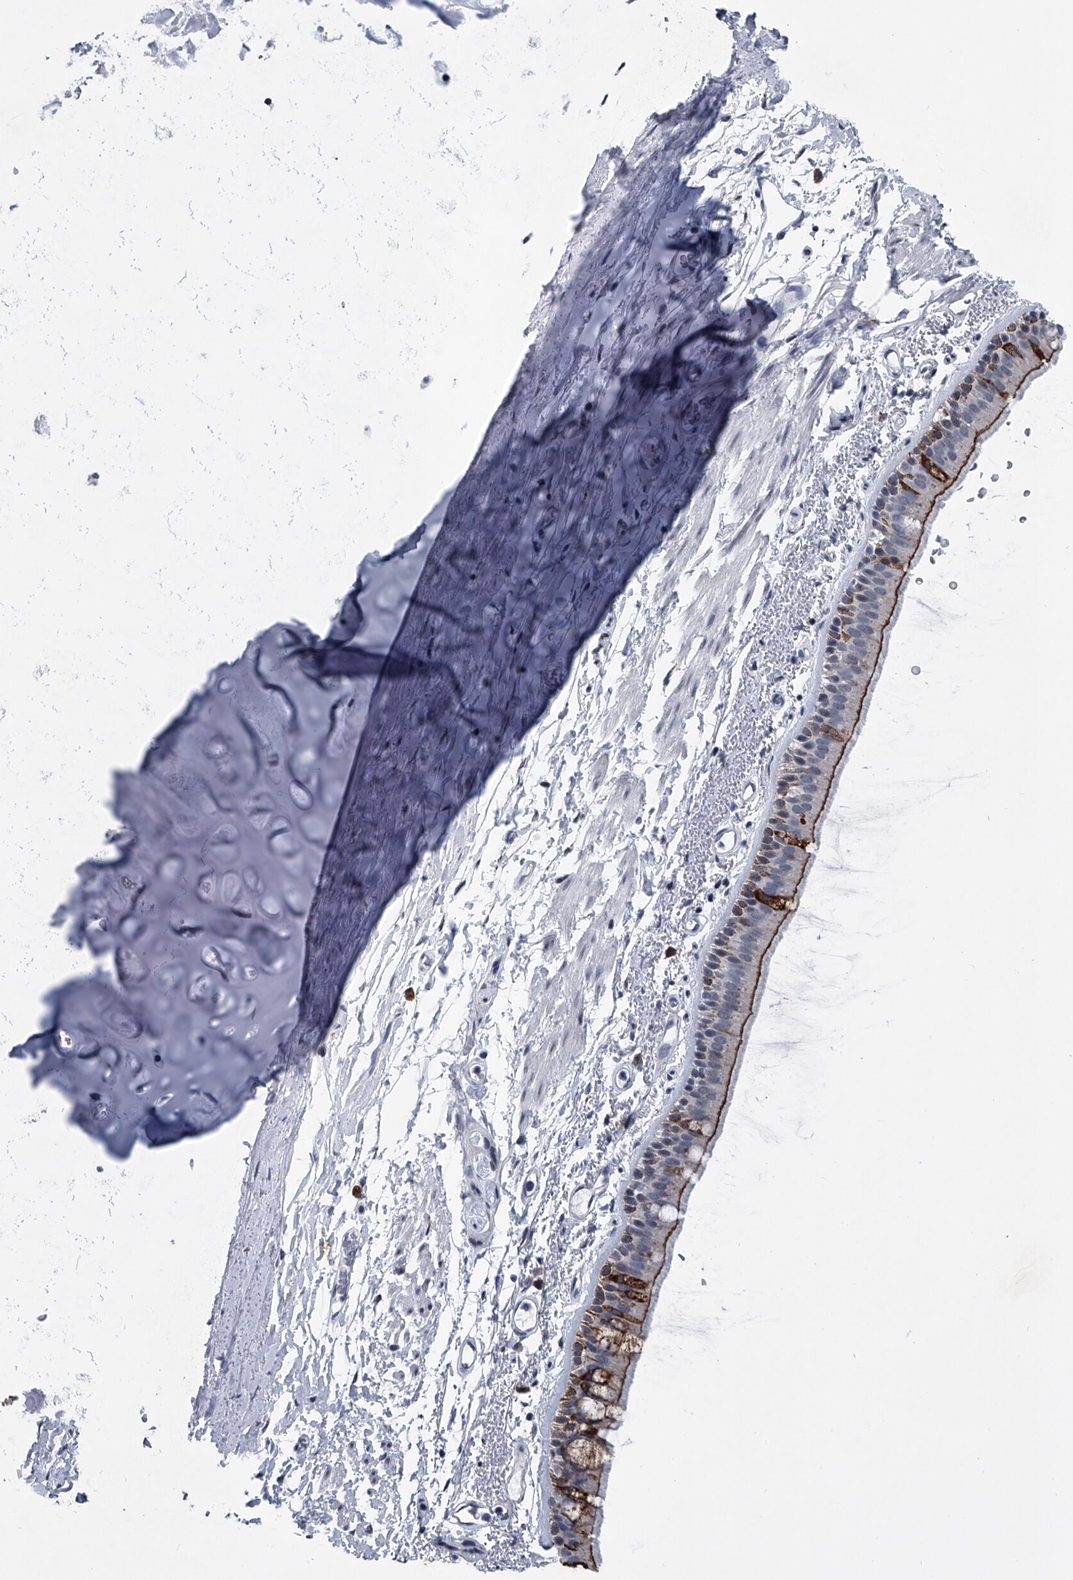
{"staining": {"intensity": "strong", "quantity": "25%-75%", "location": "cytoplasmic/membranous"}, "tissue": "bronchus", "cell_type": "Respiratory epithelial cells", "image_type": "normal", "snomed": [{"axis": "morphology", "description": "Normal tissue, NOS"}, {"axis": "topography", "description": "Lymph node"}, {"axis": "topography", "description": "Bronchus"}], "caption": "Bronchus stained with a protein marker displays strong staining in respiratory epithelial cells.", "gene": "PPP2R5D", "patient": {"sex": "female", "age": 70}}